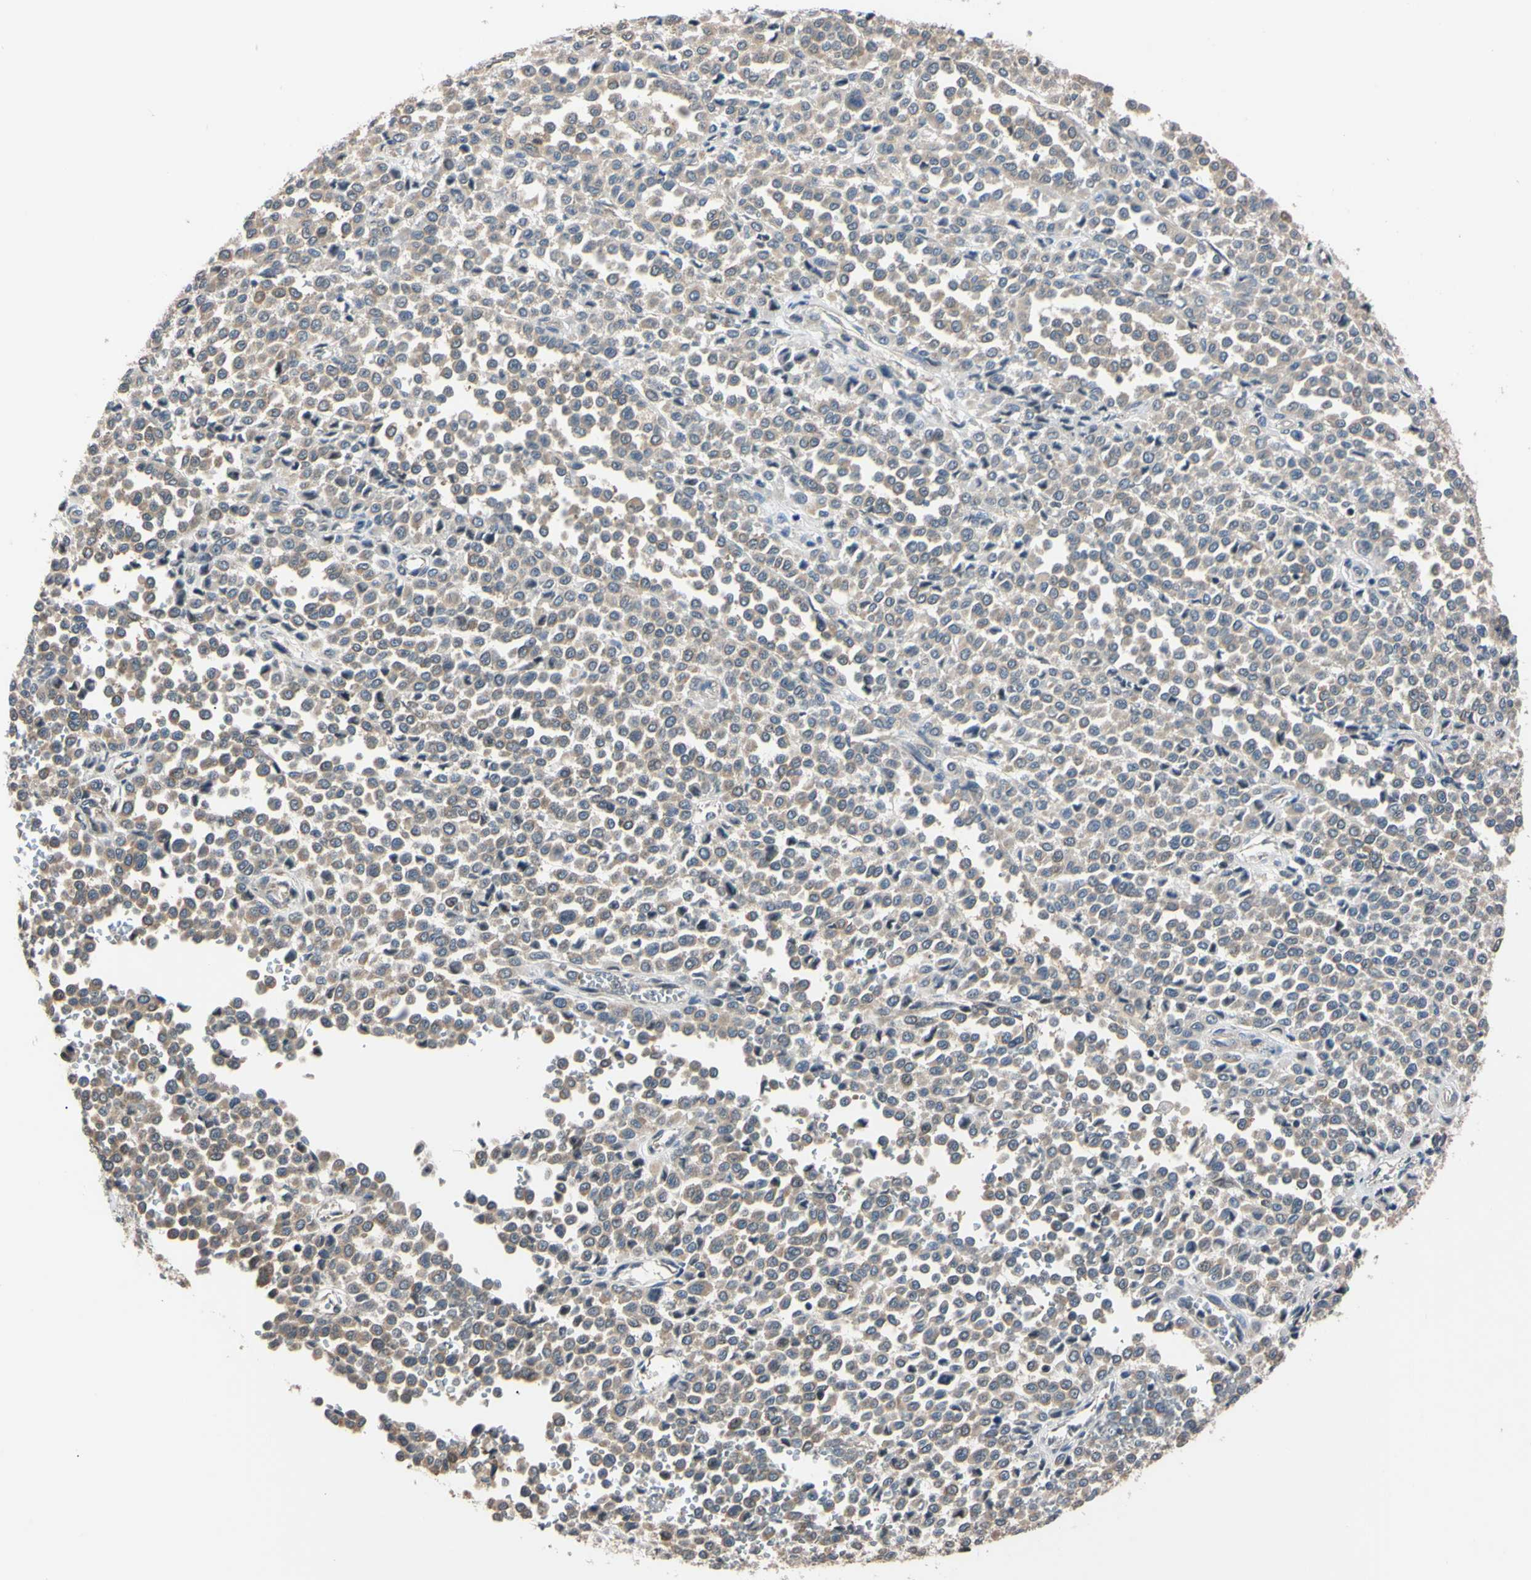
{"staining": {"intensity": "weak", "quantity": ">75%", "location": "cytoplasmic/membranous"}, "tissue": "melanoma", "cell_type": "Tumor cells", "image_type": "cancer", "snomed": [{"axis": "morphology", "description": "Malignant melanoma, Metastatic site"}, {"axis": "topography", "description": "Pancreas"}], "caption": "Immunohistochemical staining of melanoma displays weak cytoplasmic/membranous protein staining in about >75% of tumor cells.", "gene": "RARS1", "patient": {"sex": "female", "age": 30}}